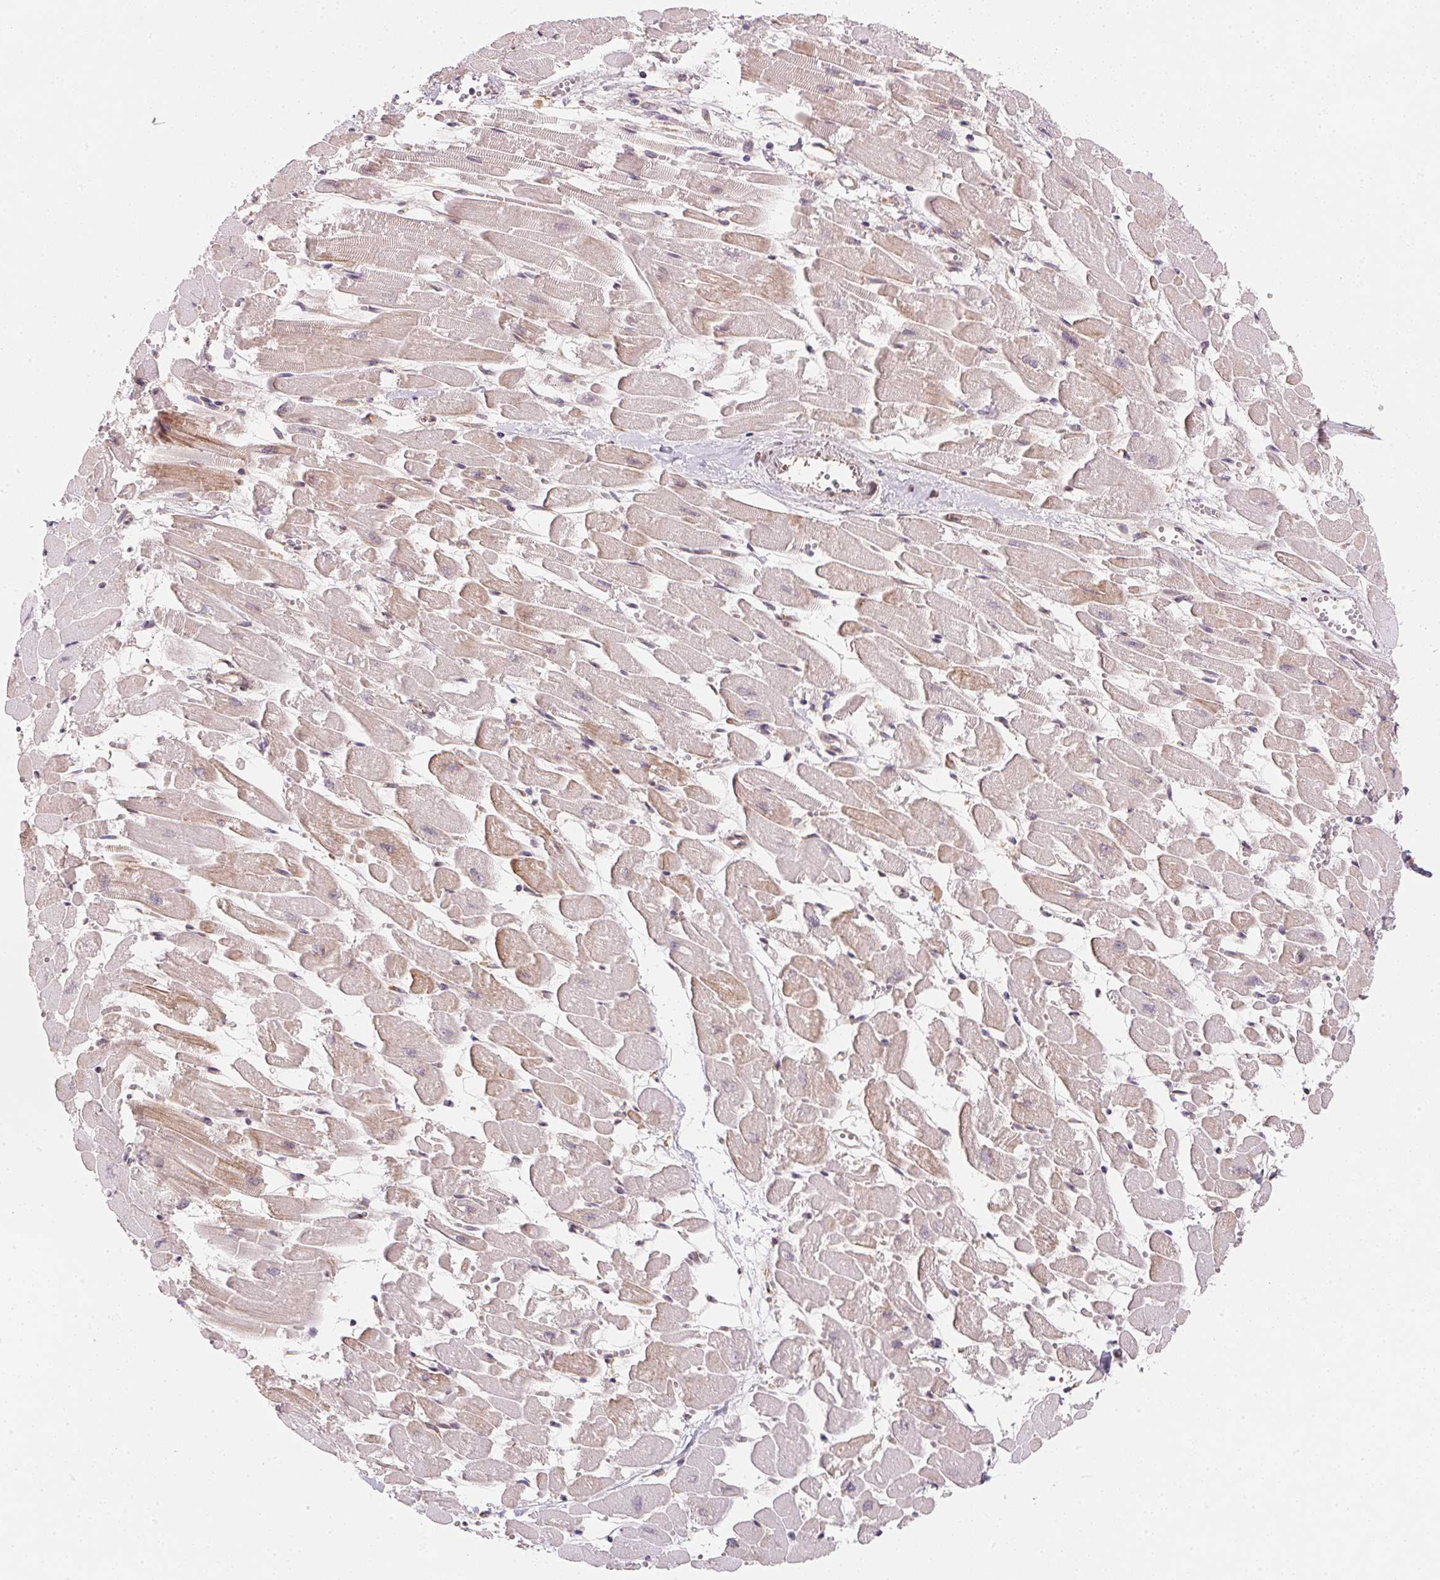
{"staining": {"intensity": "moderate", "quantity": "25%-75%", "location": "cytoplasmic/membranous"}, "tissue": "heart muscle", "cell_type": "Cardiomyocytes", "image_type": "normal", "snomed": [{"axis": "morphology", "description": "Normal tissue, NOS"}, {"axis": "topography", "description": "Heart"}], "caption": "Heart muscle stained with DAB (3,3'-diaminobenzidine) immunohistochemistry (IHC) shows medium levels of moderate cytoplasmic/membranous positivity in approximately 25%-75% of cardiomyocytes.", "gene": "EI24", "patient": {"sex": "female", "age": 52}}